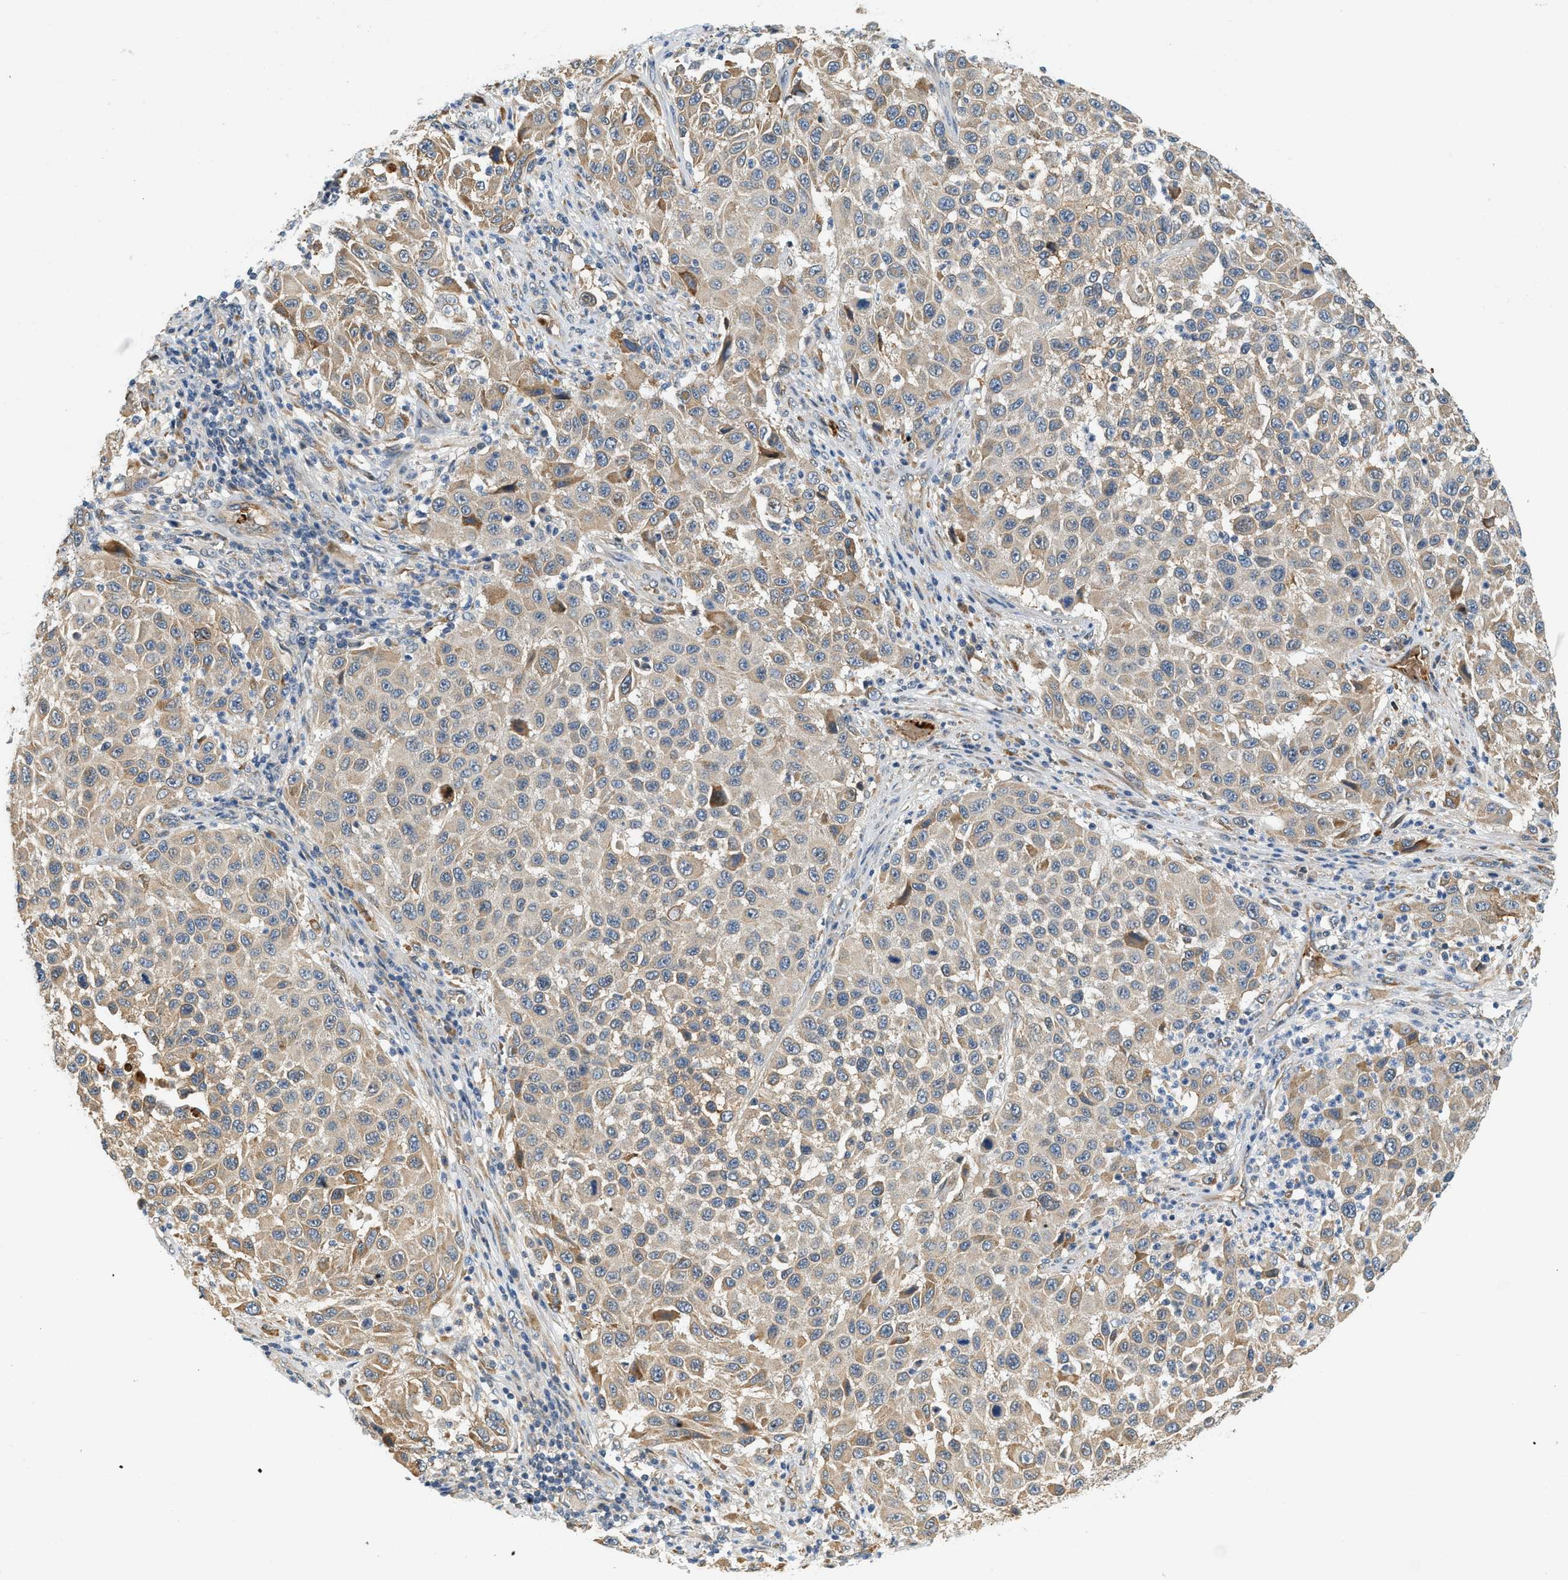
{"staining": {"intensity": "moderate", "quantity": "<25%", "location": "cytoplasmic/membranous"}, "tissue": "melanoma", "cell_type": "Tumor cells", "image_type": "cancer", "snomed": [{"axis": "morphology", "description": "Malignant melanoma, Metastatic site"}, {"axis": "topography", "description": "Lymph node"}], "caption": "Protein analysis of malignant melanoma (metastatic site) tissue exhibits moderate cytoplasmic/membranous expression in about <25% of tumor cells.", "gene": "CYTH2", "patient": {"sex": "male", "age": 61}}